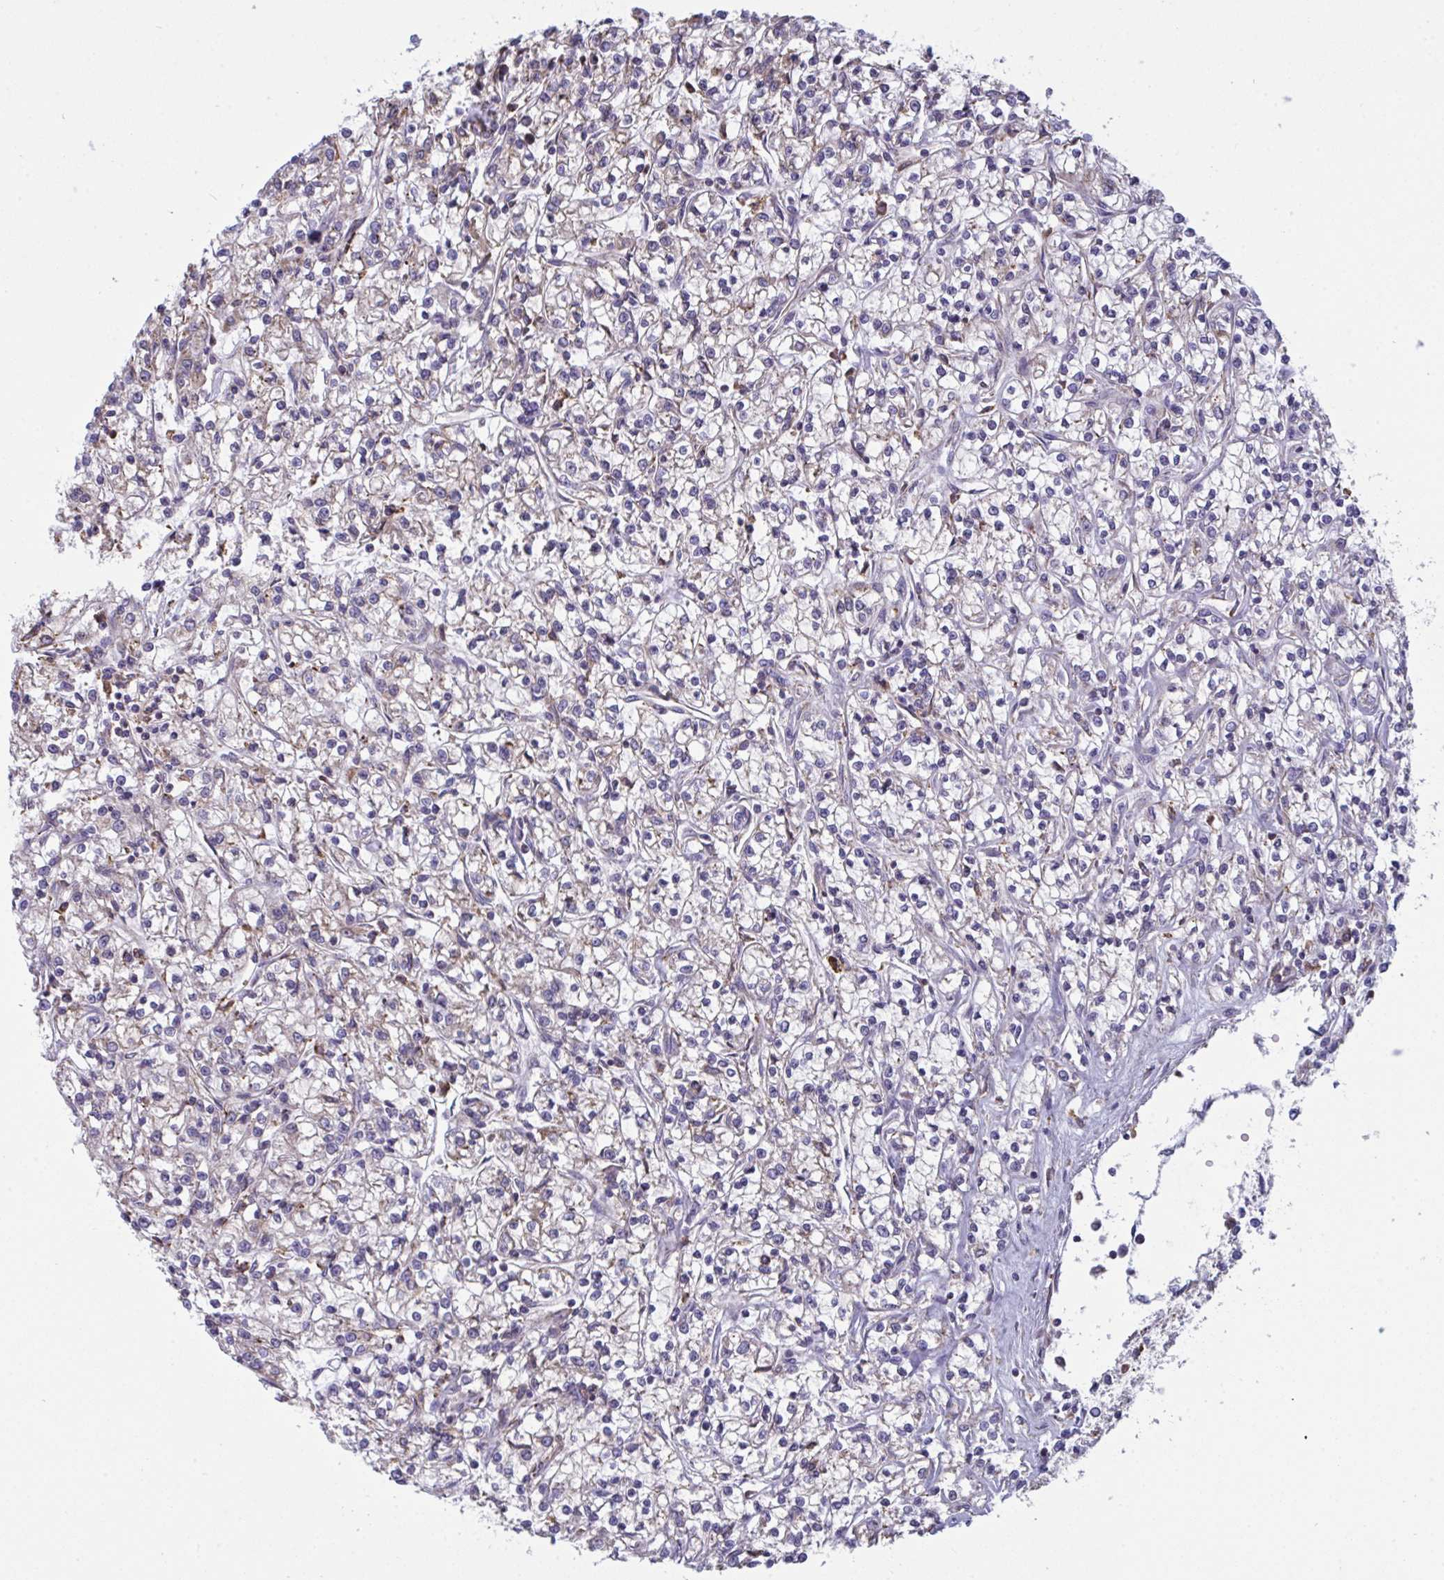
{"staining": {"intensity": "weak", "quantity": "<25%", "location": "cytoplasmic/membranous"}, "tissue": "renal cancer", "cell_type": "Tumor cells", "image_type": "cancer", "snomed": [{"axis": "morphology", "description": "Adenocarcinoma, NOS"}, {"axis": "topography", "description": "Kidney"}], "caption": "Micrograph shows no significant protein staining in tumor cells of renal adenocarcinoma. (DAB (3,3'-diaminobenzidine) immunohistochemistry visualized using brightfield microscopy, high magnification).", "gene": "MYMK", "patient": {"sex": "female", "age": 59}}